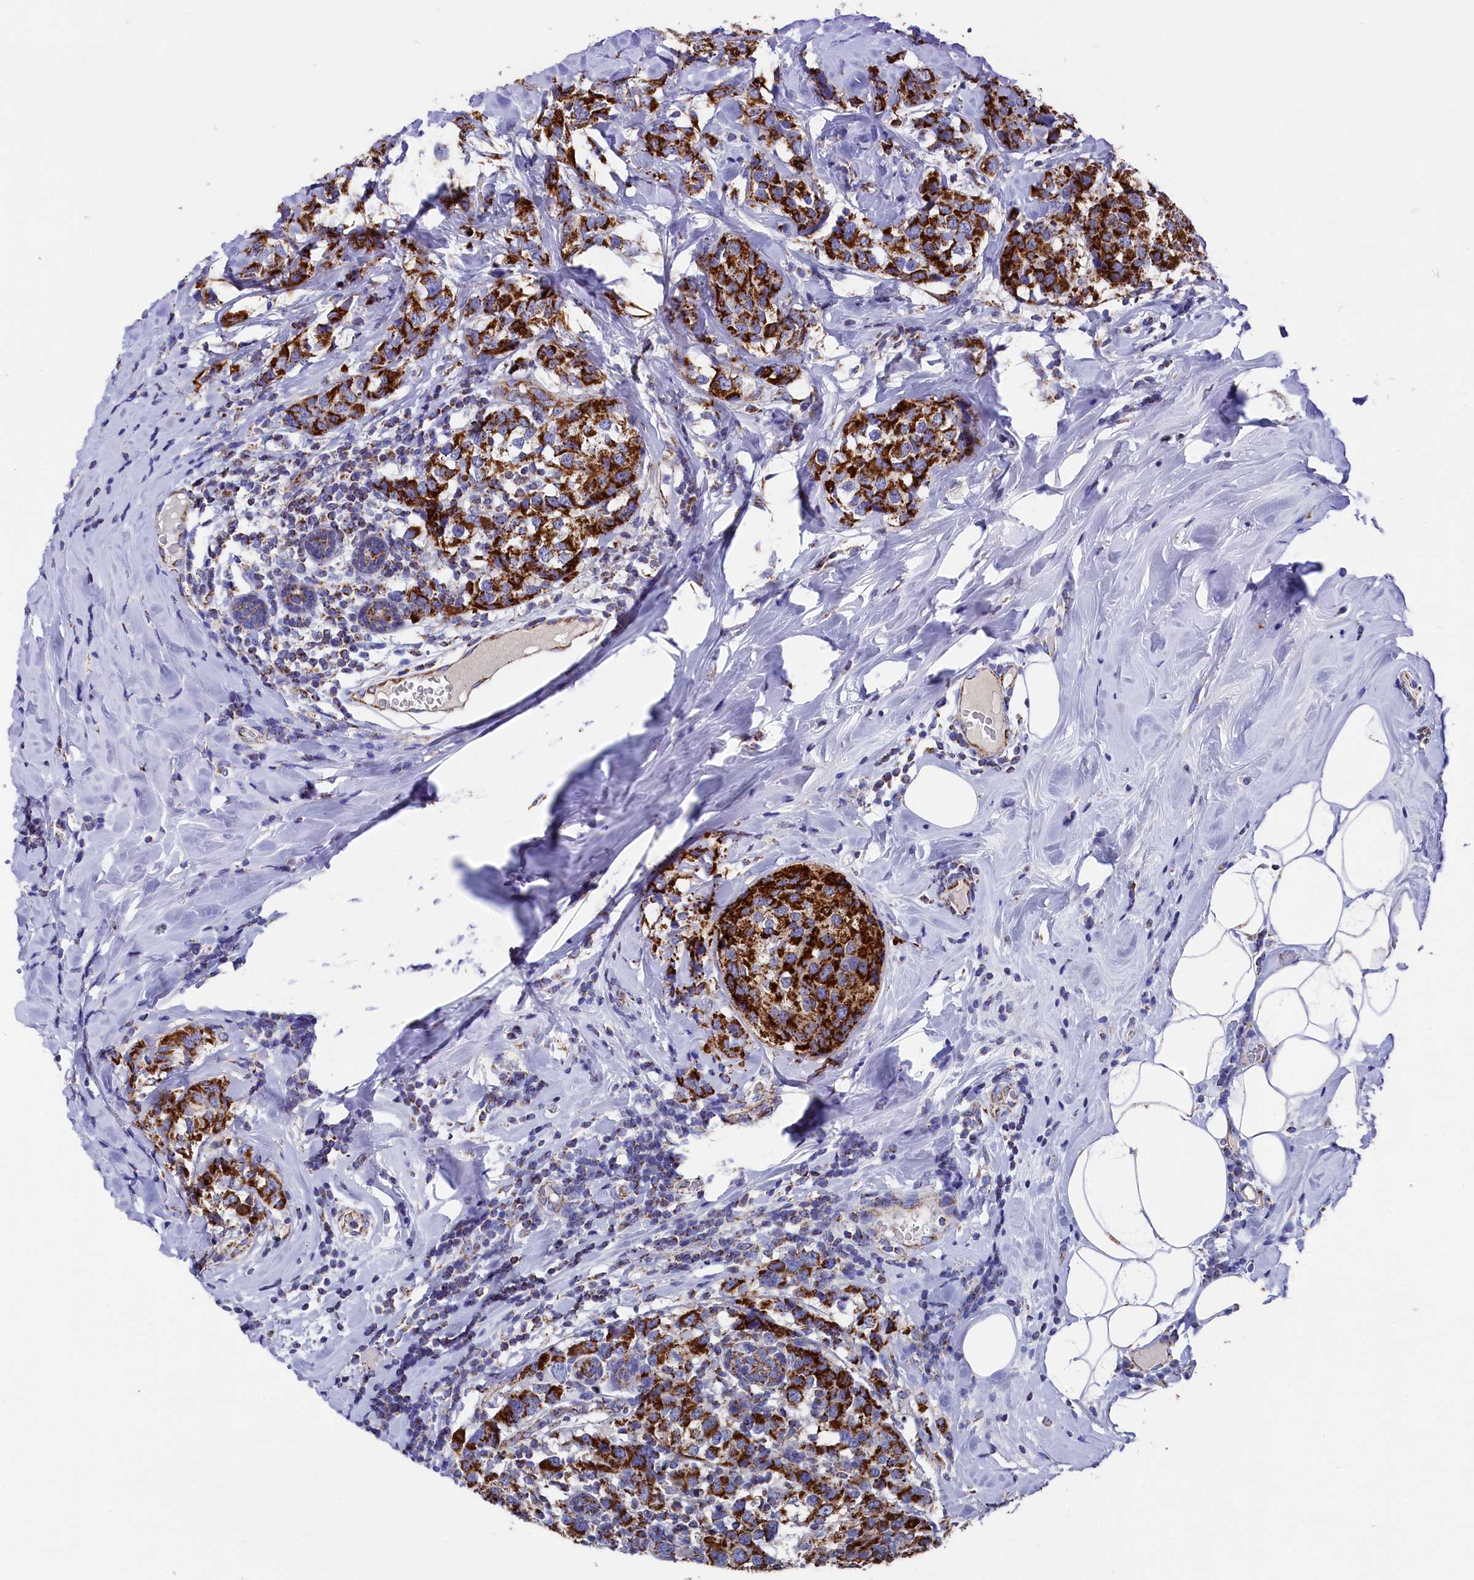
{"staining": {"intensity": "strong", "quantity": ">75%", "location": "cytoplasmic/membranous"}, "tissue": "breast cancer", "cell_type": "Tumor cells", "image_type": "cancer", "snomed": [{"axis": "morphology", "description": "Lobular carcinoma"}, {"axis": "topography", "description": "Breast"}], "caption": "Immunohistochemistry (IHC) micrograph of breast lobular carcinoma stained for a protein (brown), which displays high levels of strong cytoplasmic/membranous expression in about >75% of tumor cells.", "gene": "MMAB", "patient": {"sex": "female", "age": 59}}